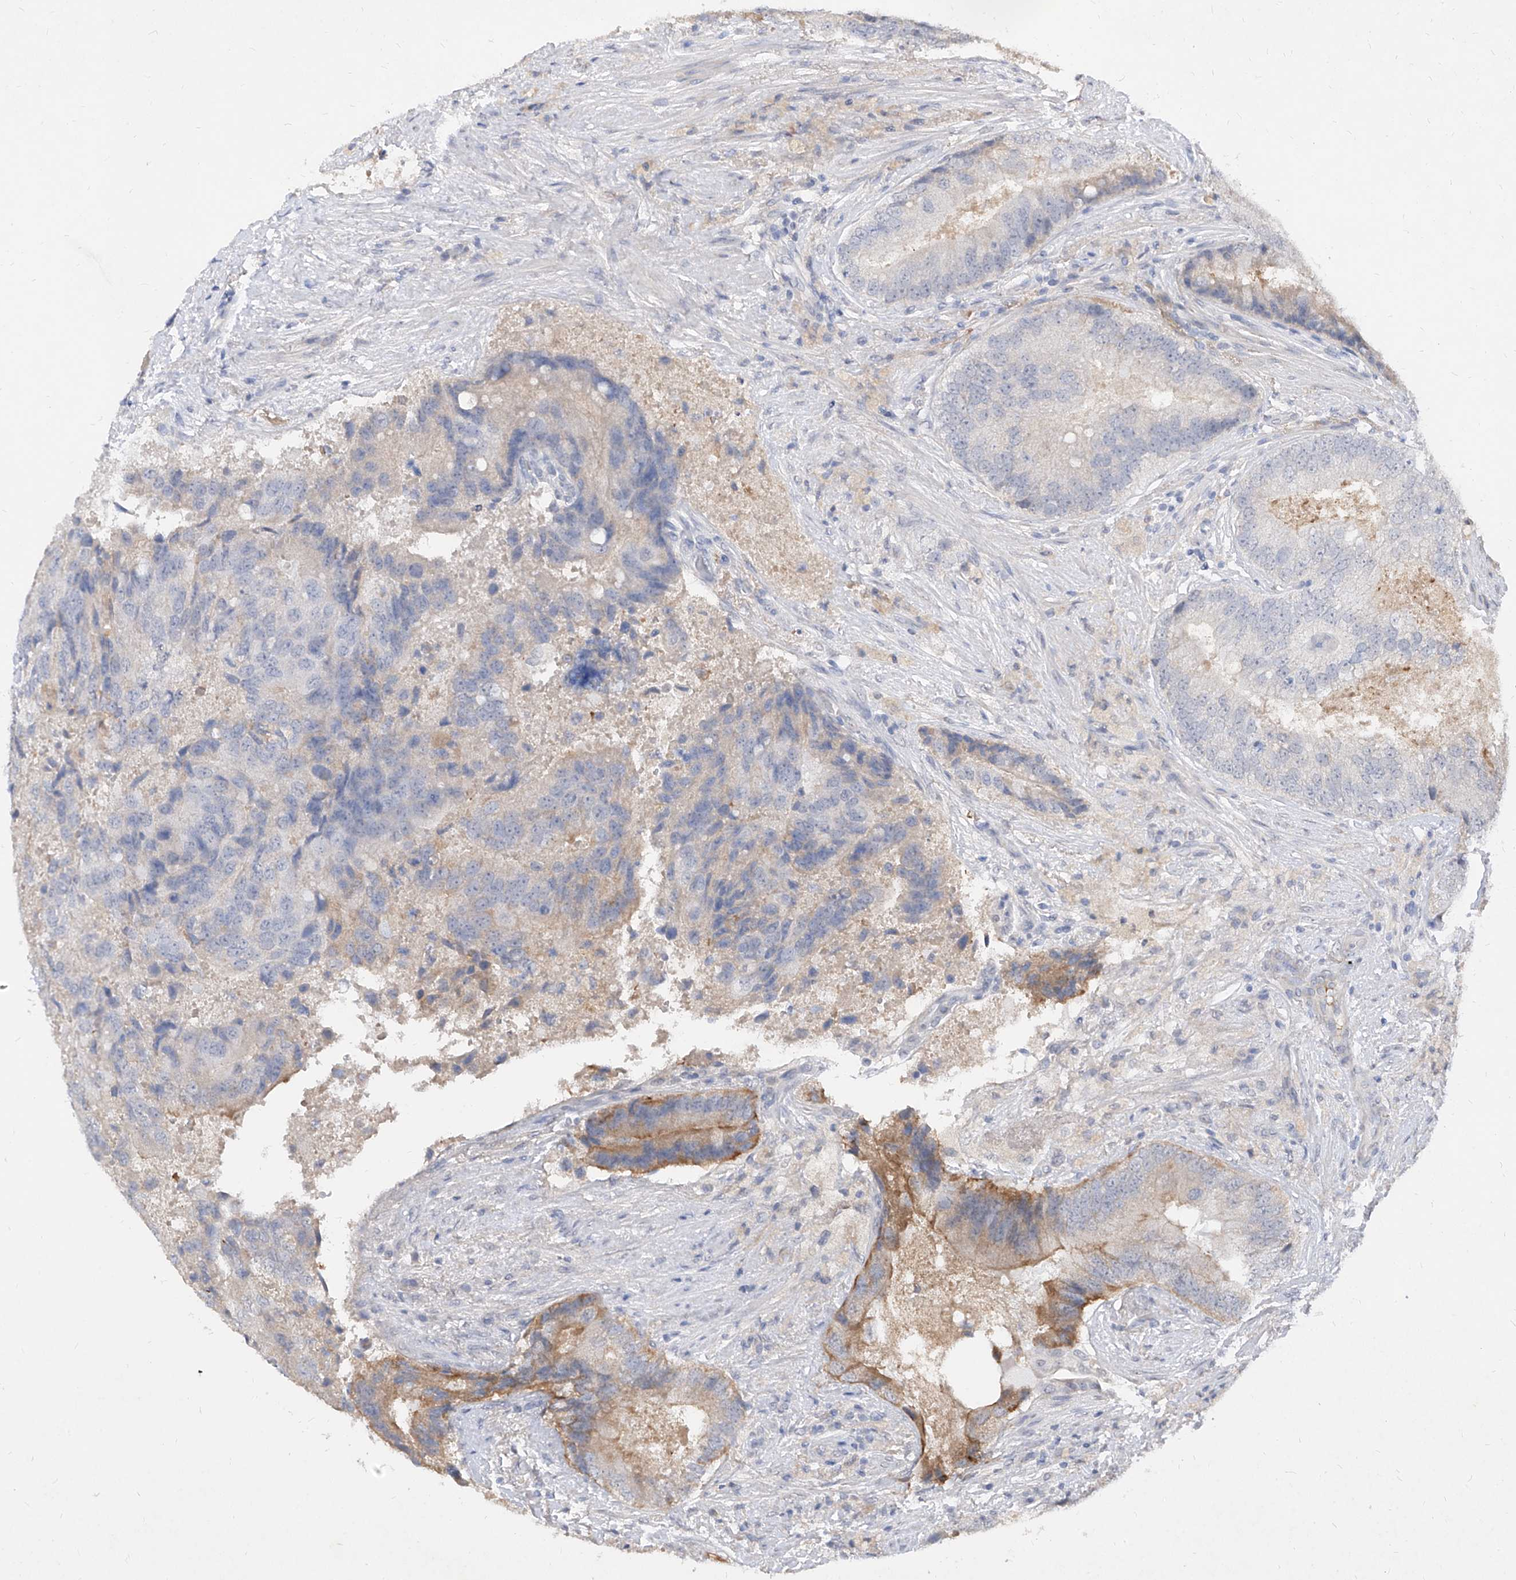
{"staining": {"intensity": "negative", "quantity": "none", "location": "none"}, "tissue": "prostate cancer", "cell_type": "Tumor cells", "image_type": "cancer", "snomed": [{"axis": "morphology", "description": "Adenocarcinoma, High grade"}, {"axis": "topography", "description": "Prostate"}], "caption": "This is an immunohistochemistry image of prostate cancer (high-grade adenocarcinoma). There is no staining in tumor cells.", "gene": "C4A", "patient": {"sex": "male", "age": 70}}